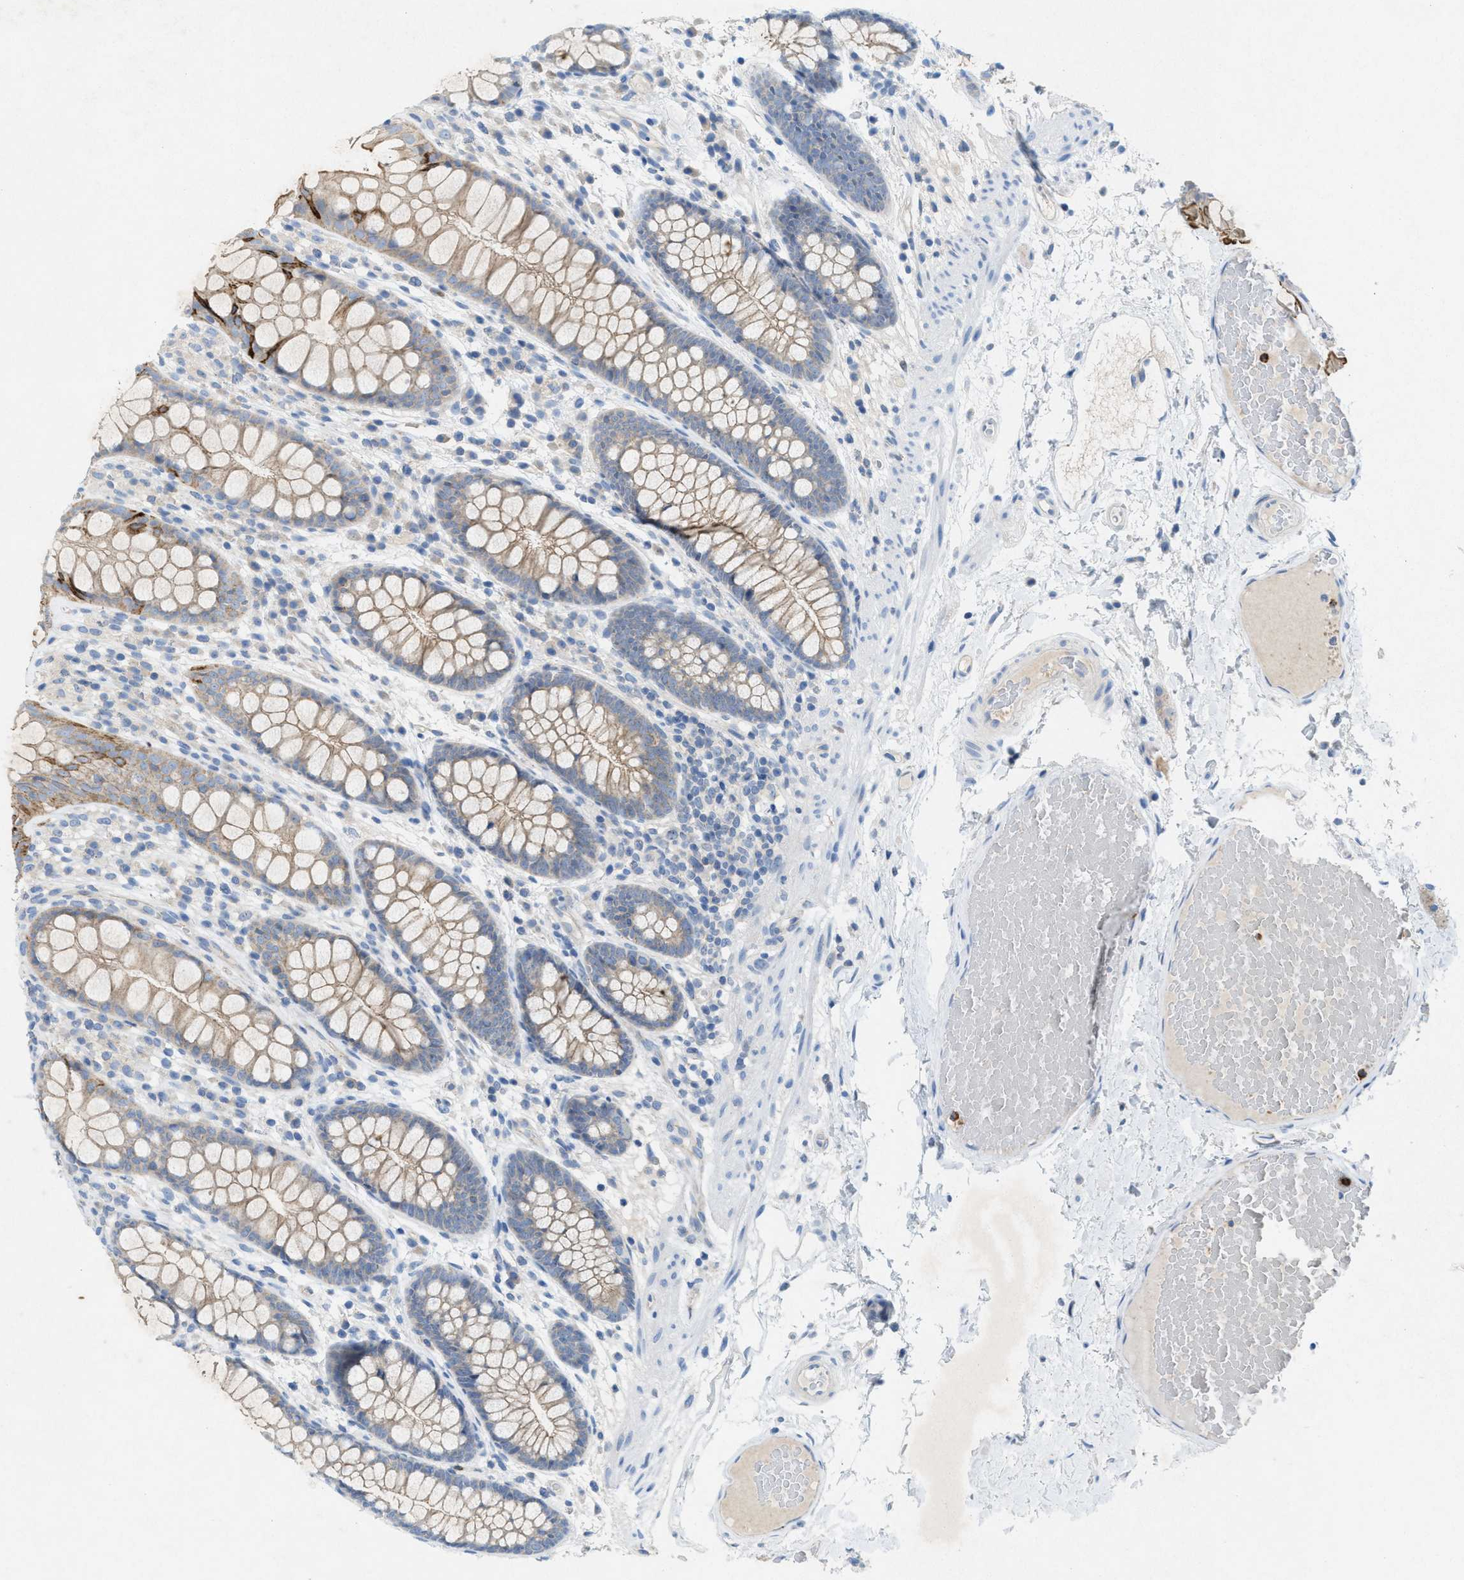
{"staining": {"intensity": "negative", "quantity": "none", "location": "none"}, "tissue": "colon", "cell_type": "Endothelial cells", "image_type": "normal", "snomed": [{"axis": "morphology", "description": "Normal tissue, NOS"}, {"axis": "topography", "description": "Colon"}], "caption": "Immunohistochemistry (IHC) of benign human colon shows no staining in endothelial cells. (DAB (3,3'-diaminobenzidine) immunohistochemistry visualized using brightfield microscopy, high magnification).", "gene": "CKLF", "patient": {"sex": "female", "age": 56}}